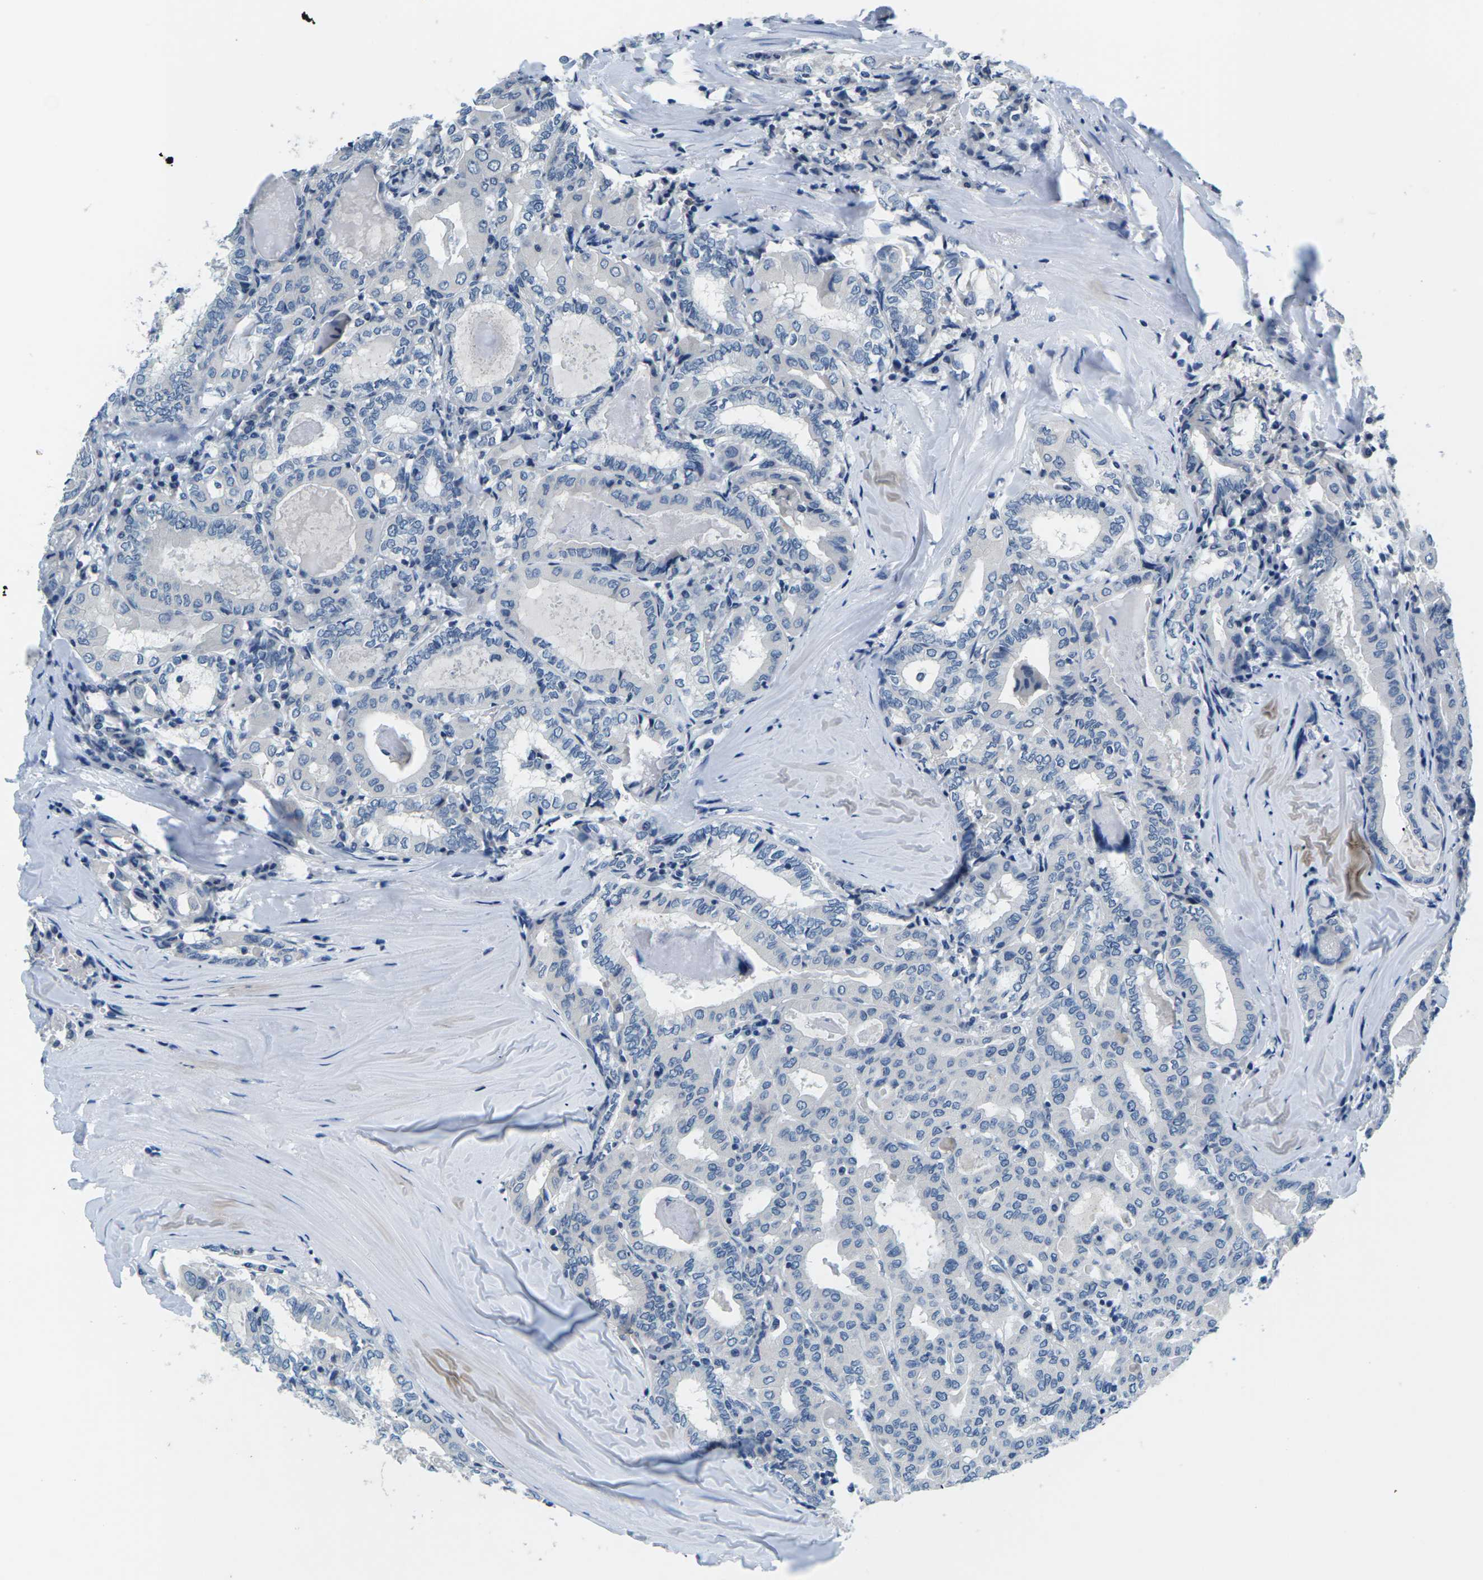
{"staining": {"intensity": "negative", "quantity": "none", "location": "none"}, "tissue": "thyroid cancer", "cell_type": "Tumor cells", "image_type": "cancer", "snomed": [{"axis": "morphology", "description": "Papillary adenocarcinoma, NOS"}, {"axis": "topography", "description": "Thyroid gland"}], "caption": "IHC image of human thyroid papillary adenocarcinoma stained for a protein (brown), which exhibits no staining in tumor cells.", "gene": "UMOD", "patient": {"sex": "female", "age": 42}}